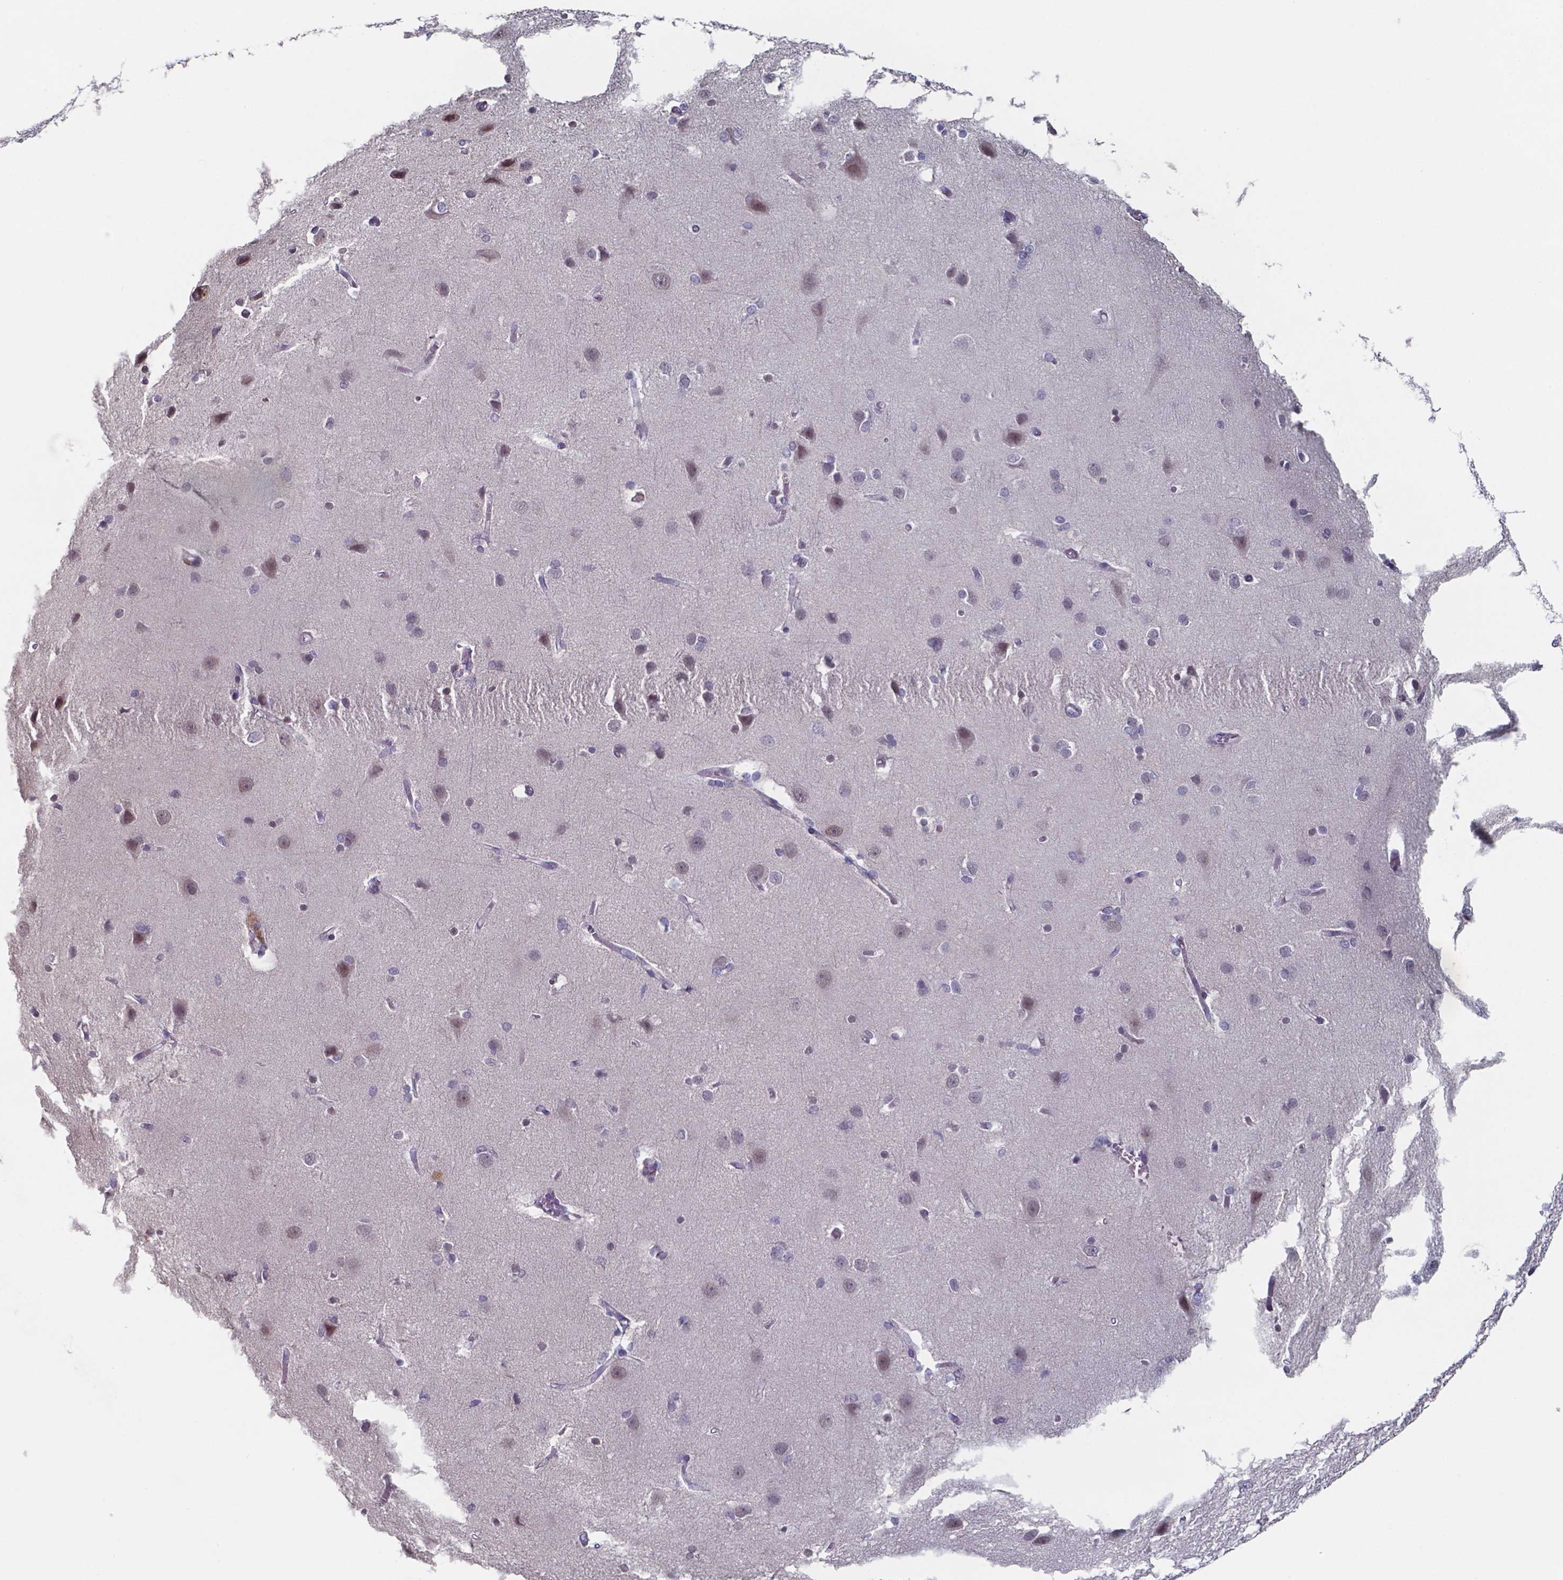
{"staining": {"intensity": "moderate", "quantity": "<25%", "location": "cytoplasmic/membranous"}, "tissue": "cerebral cortex", "cell_type": "Endothelial cells", "image_type": "normal", "snomed": [{"axis": "morphology", "description": "Normal tissue, NOS"}, {"axis": "topography", "description": "Cerebral cortex"}], "caption": "Protein expression analysis of benign human cerebral cortex reveals moderate cytoplasmic/membranous positivity in approximately <25% of endothelial cells.", "gene": "BTBD17", "patient": {"sex": "male", "age": 37}}